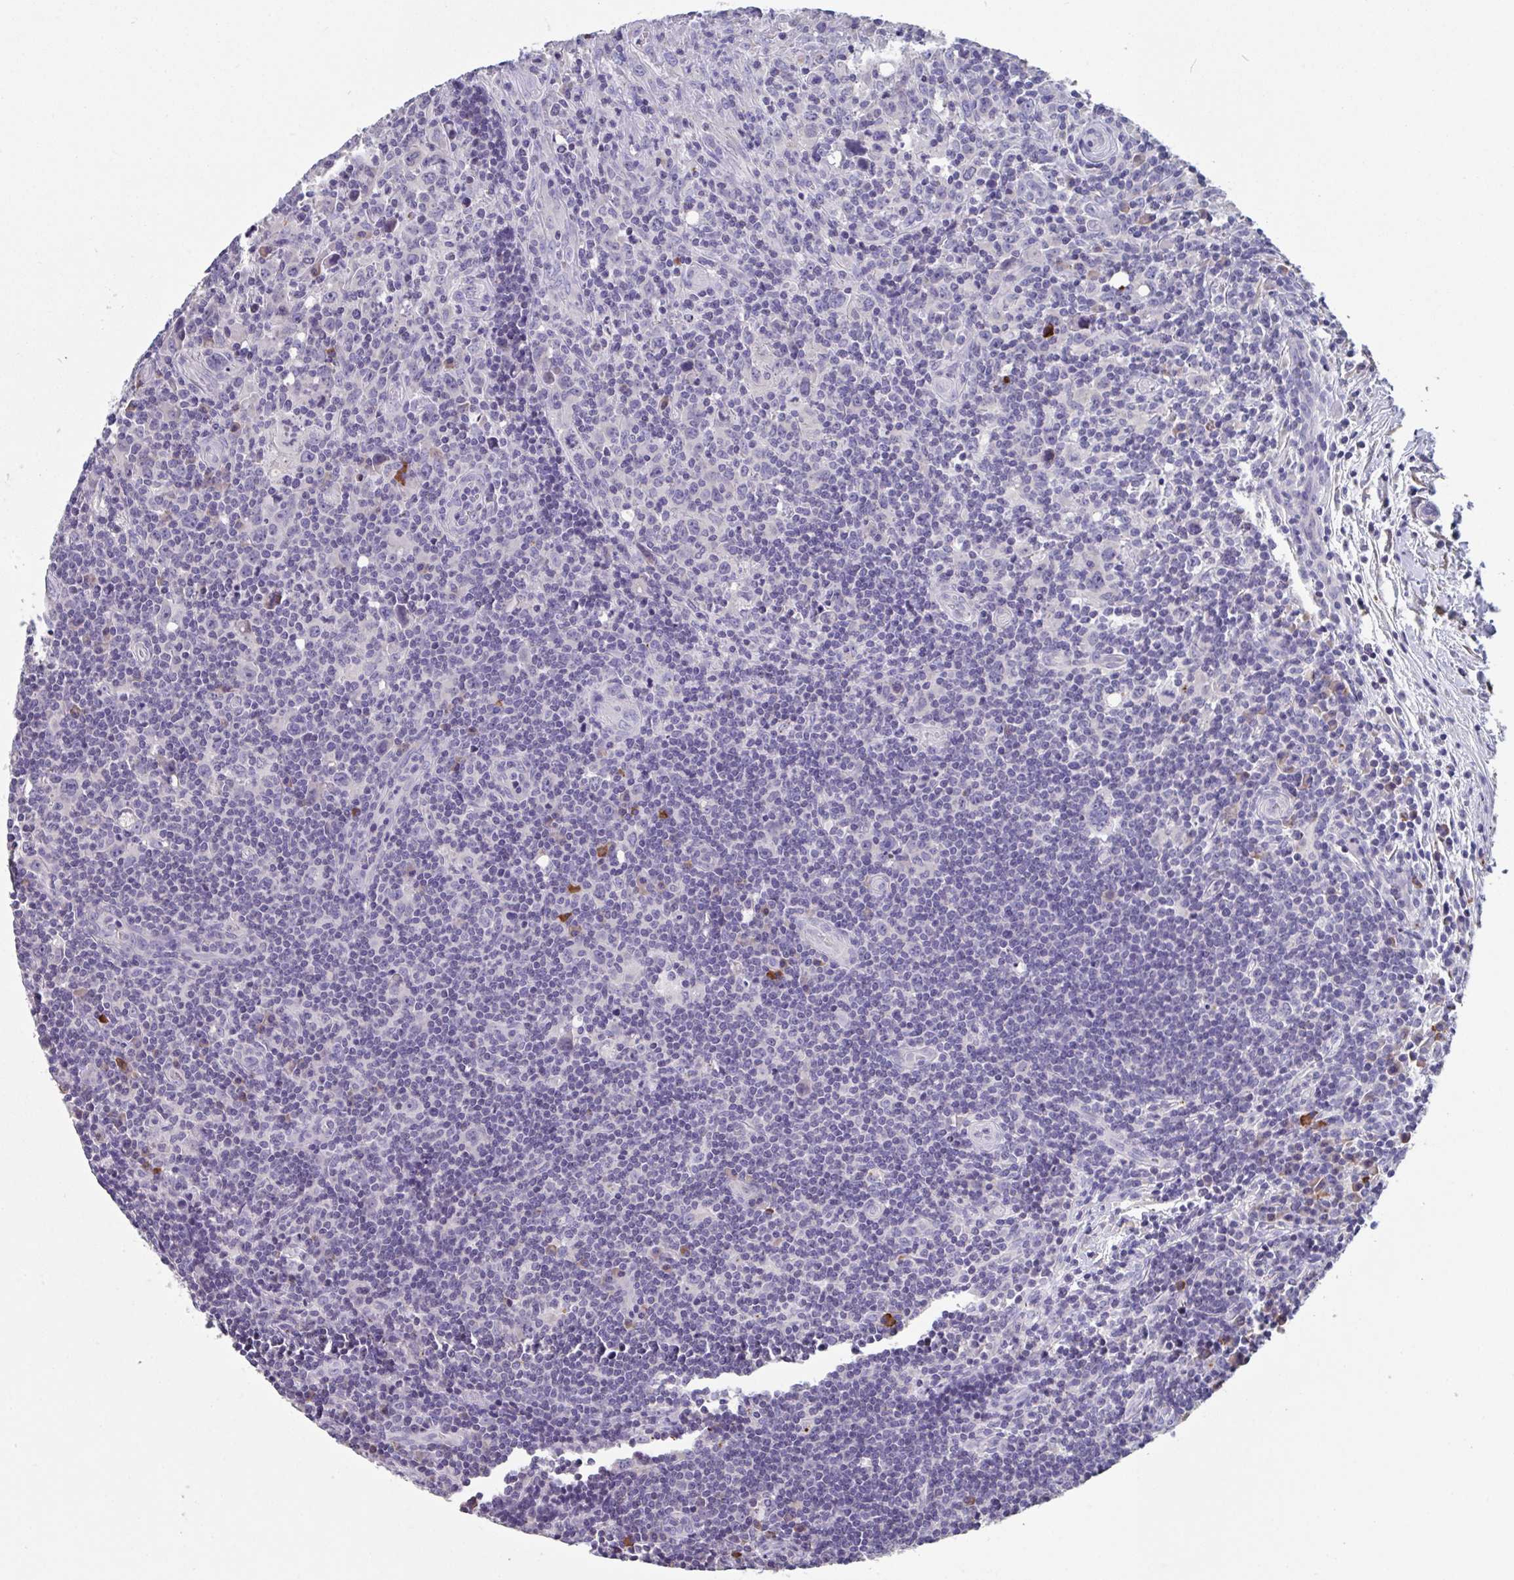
{"staining": {"intensity": "negative", "quantity": "none", "location": "none"}, "tissue": "lymphoma", "cell_type": "Tumor cells", "image_type": "cancer", "snomed": [{"axis": "morphology", "description": "Hodgkin's disease, NOS"}, {"axis": "topography", "description": "Lymph node"}], "caption": "Immunohistochemistry (IHC) micrograph of human lymphoma stained for a protein (brown), which shows no expression in tumor cells.", "gene": "LRRC58", "patient": {"sex": "female", "age": 18}}